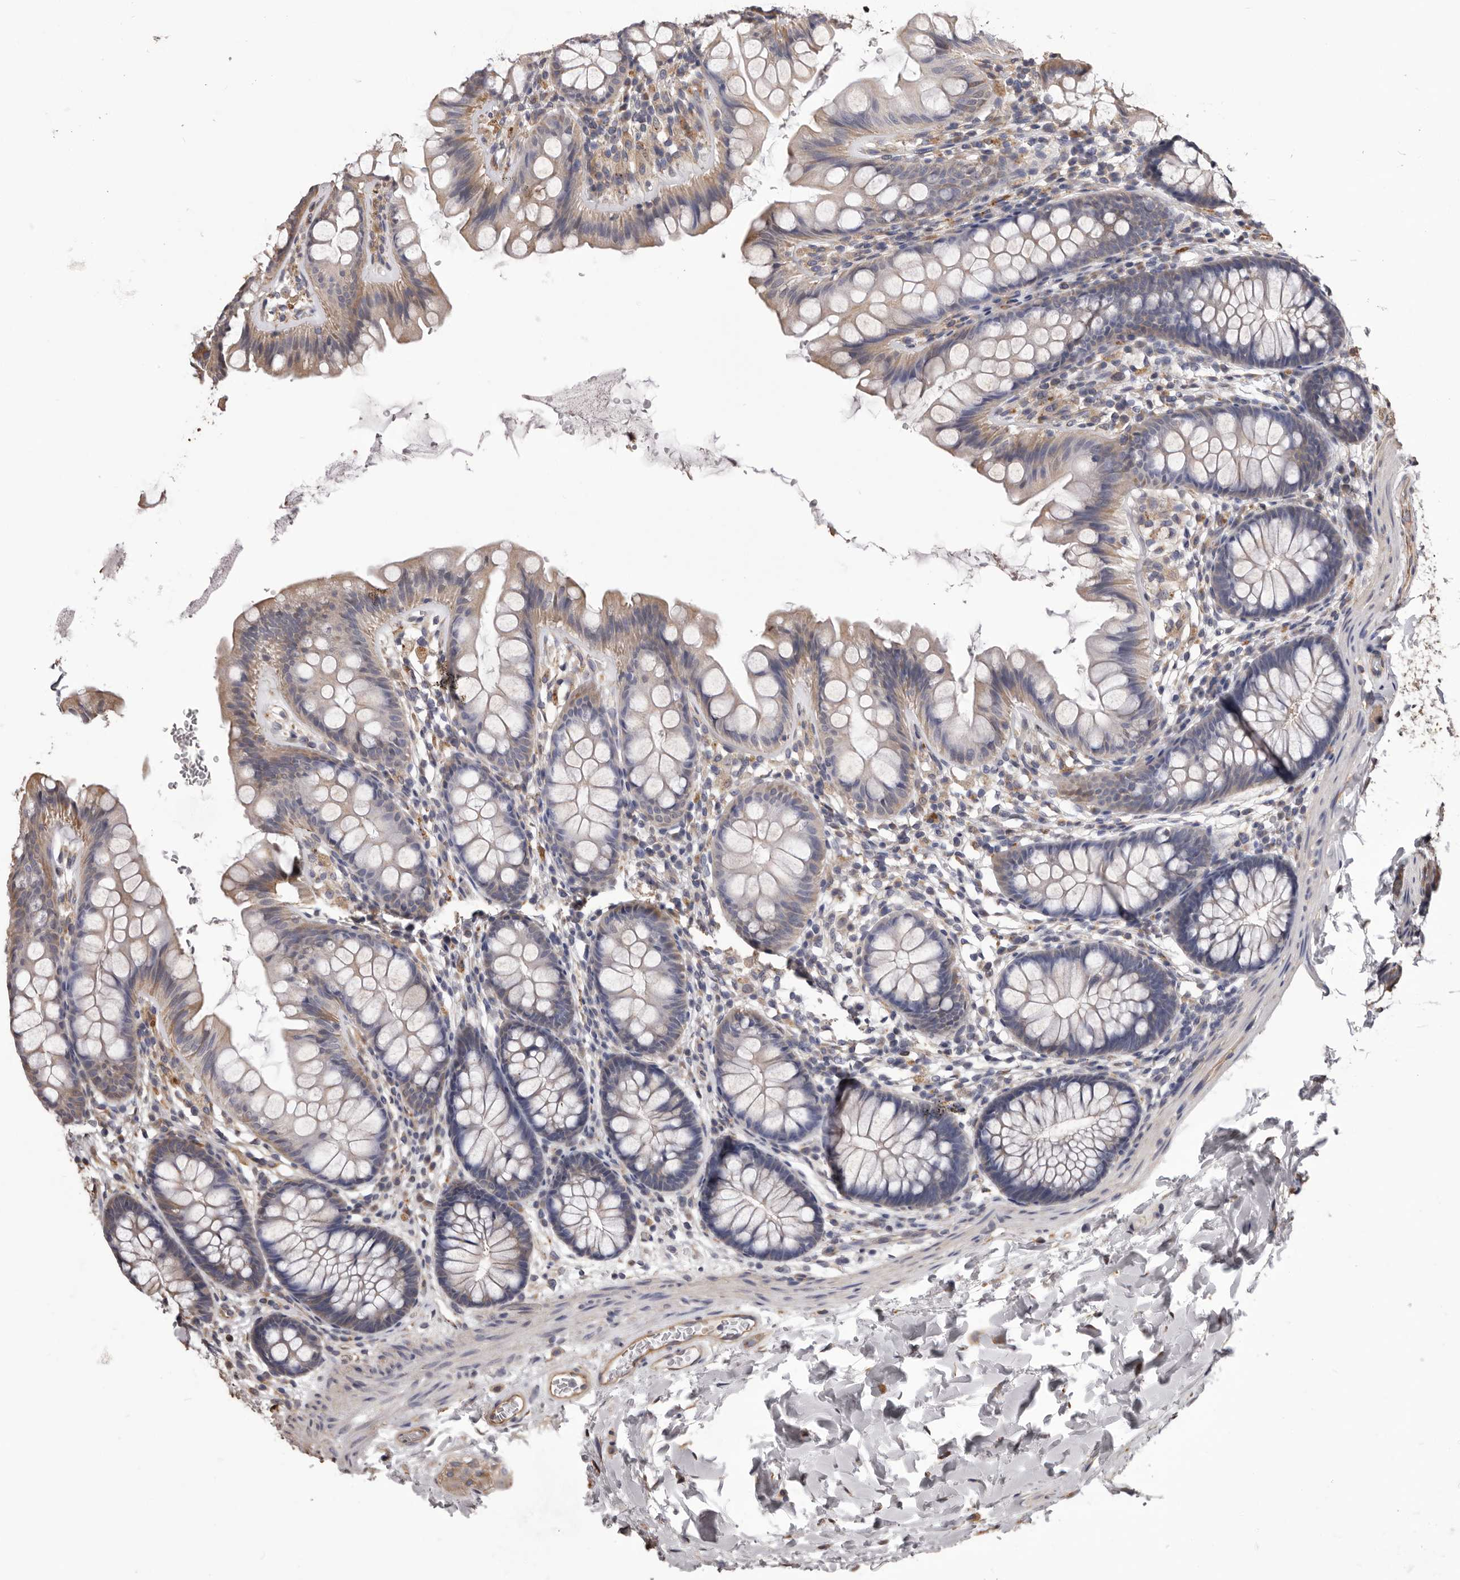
{"staining": {"intensity": "moderate", "quantity": ">75%", "location": "cytoplasmic/membranous"}, "tissue": "colon", "cell_type": "Endothelial cells", "image_type": "normal", "snomed": [{"axis": "morphology", "description": "Normal tissue, NOS"}, {"axis": "topography", "description": "Colon"}], "caption": "A medium amount of moderate cytoplasmic/membranous expression is identified in about >75% of endothelial cells in unremarkable colon. (Stains: DAB in brown, nuclei in blue, Microscopy: brightfield microscopy at high magnification).", "gene": "CEP104", "patient": {"sex": "female", "age": 62}}